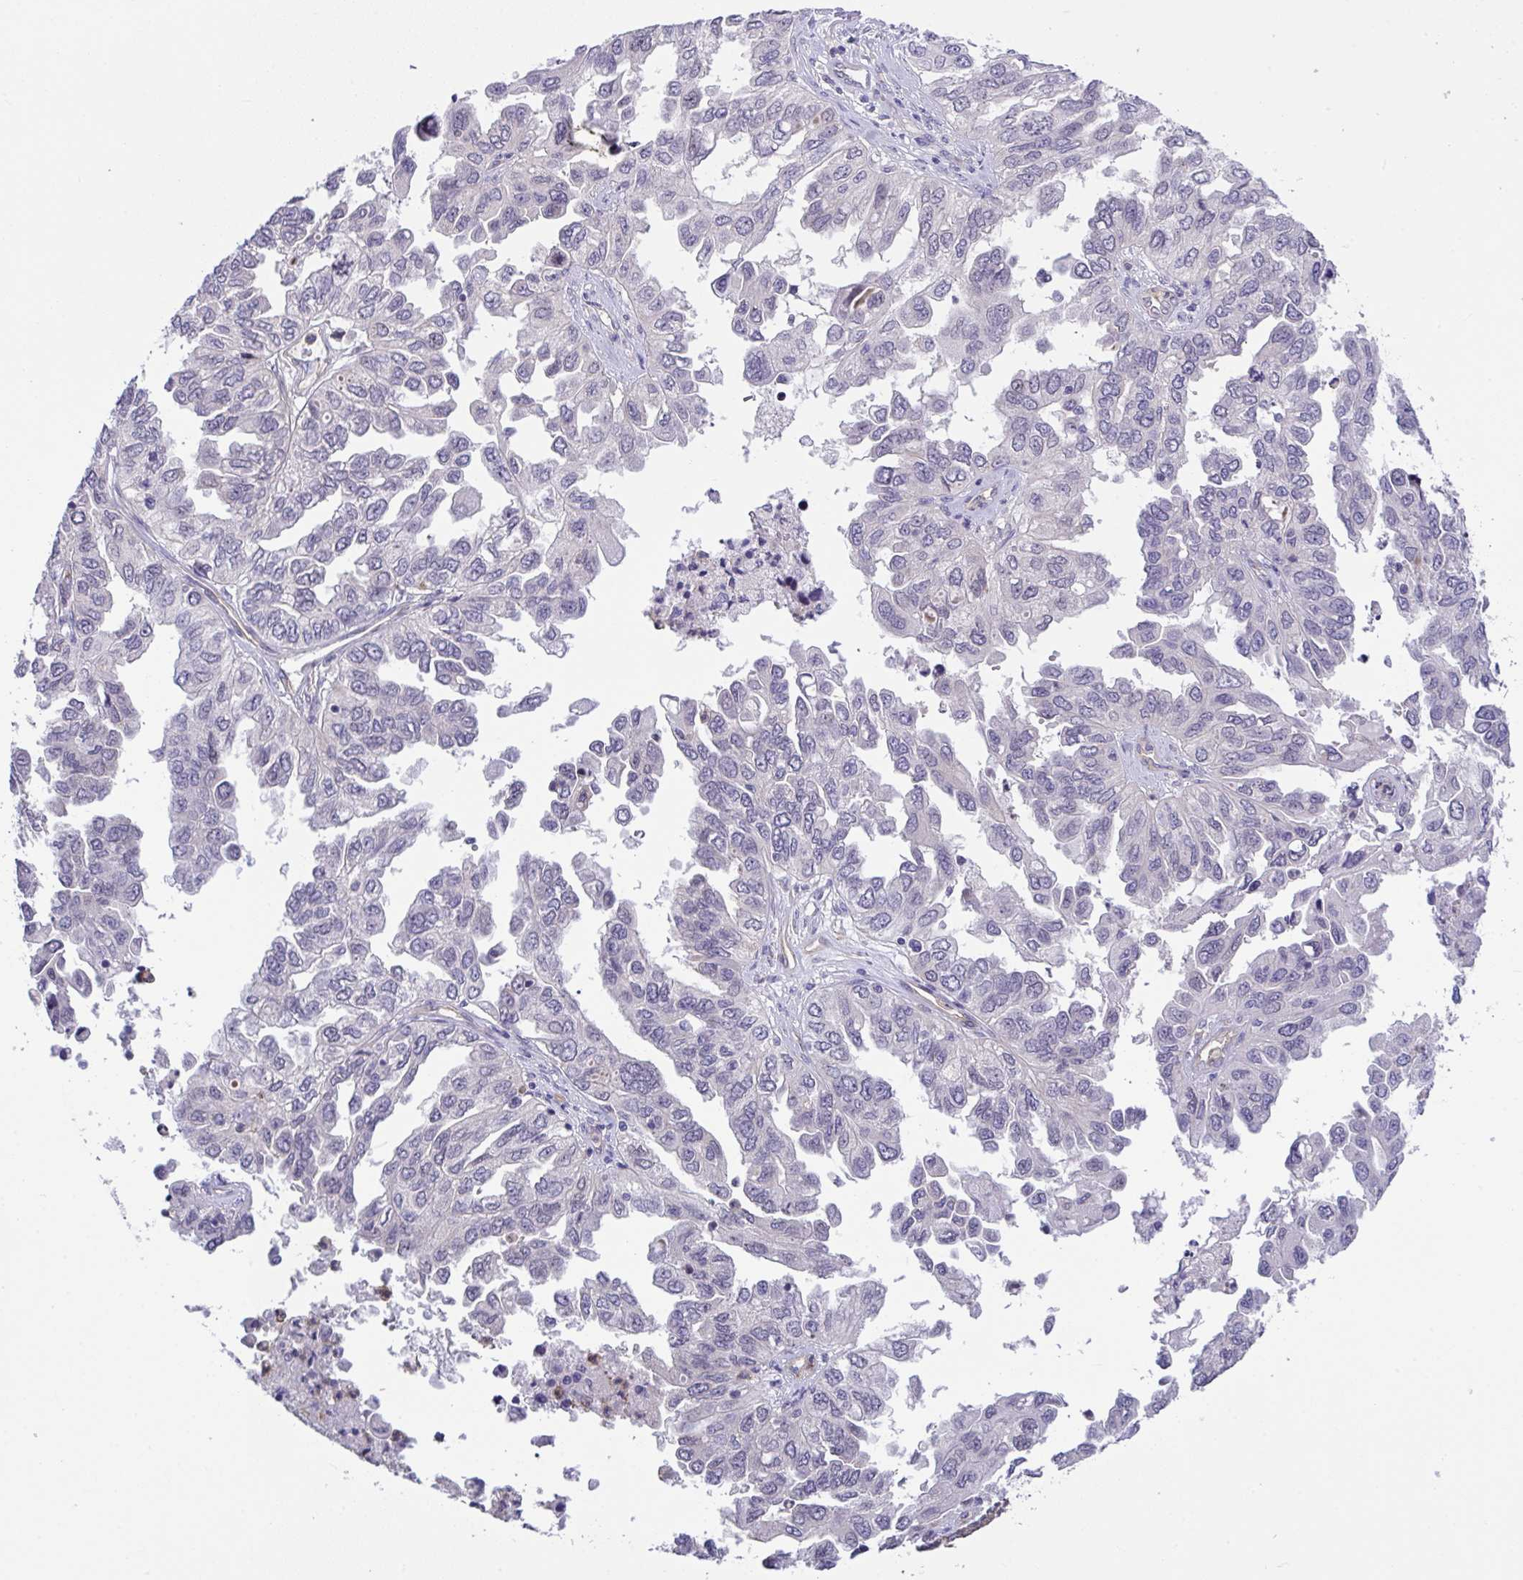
{"staining": {"intensity": "negative", "quantity": "none", "location": "none"}, "tissue": "ovarian cancer", "cell_type": "Tumor cells", "image_type": "cancer", "snomed": [{"axis": "morphology", "description": "Cystadenocarcinoma, serous, NOS"}, {"axis": "topography", "description": "Ovary"}], "caption": "High magnification brightfield microscopy of ovarian cancer (serous cystadenocarcinoma) stained with DAB (brown) and counterstained with hematoxylin (blue): tumor cells show no significant positivity.", "gene": "RHOXF1", "patient": {"sex": "female", "age": 53}}